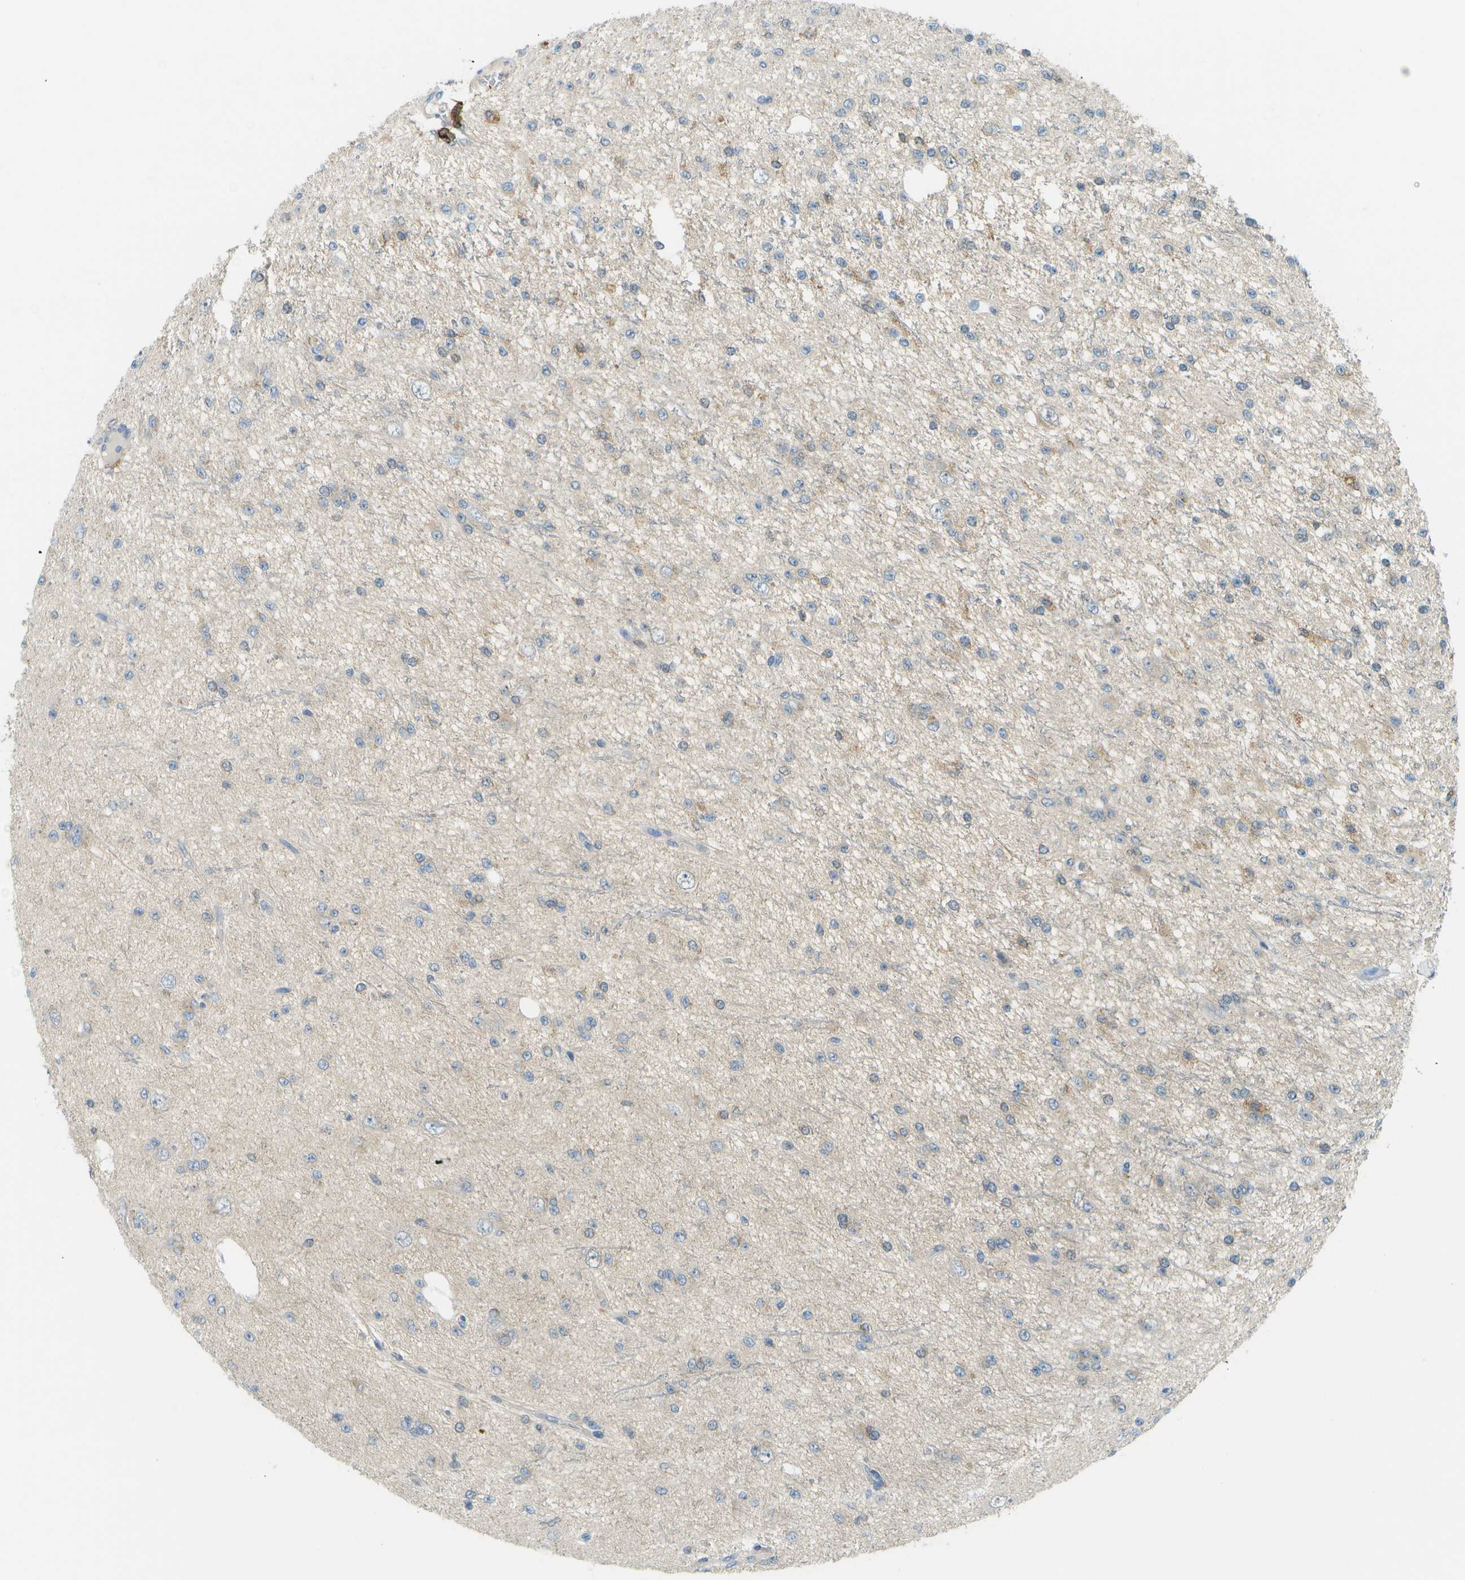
{"staining": {"intensity": "weak", "quantity": "<25%", "location": "cytoplasmic/membranous"}, "tissue": "glioma", "cell_type": "Tumor cells", "image_type": "cancer", "snomed": [{"axis": "morphology", "description": "Glioma, malignant, Low grade"}, {"axis": "topography", "description": "Brain"}], "caption": "Protein analysis of glioma shows no significant staining in tumor cells.", "gene": "CDH23", "patient": {"sex": "male", "age": 38}}